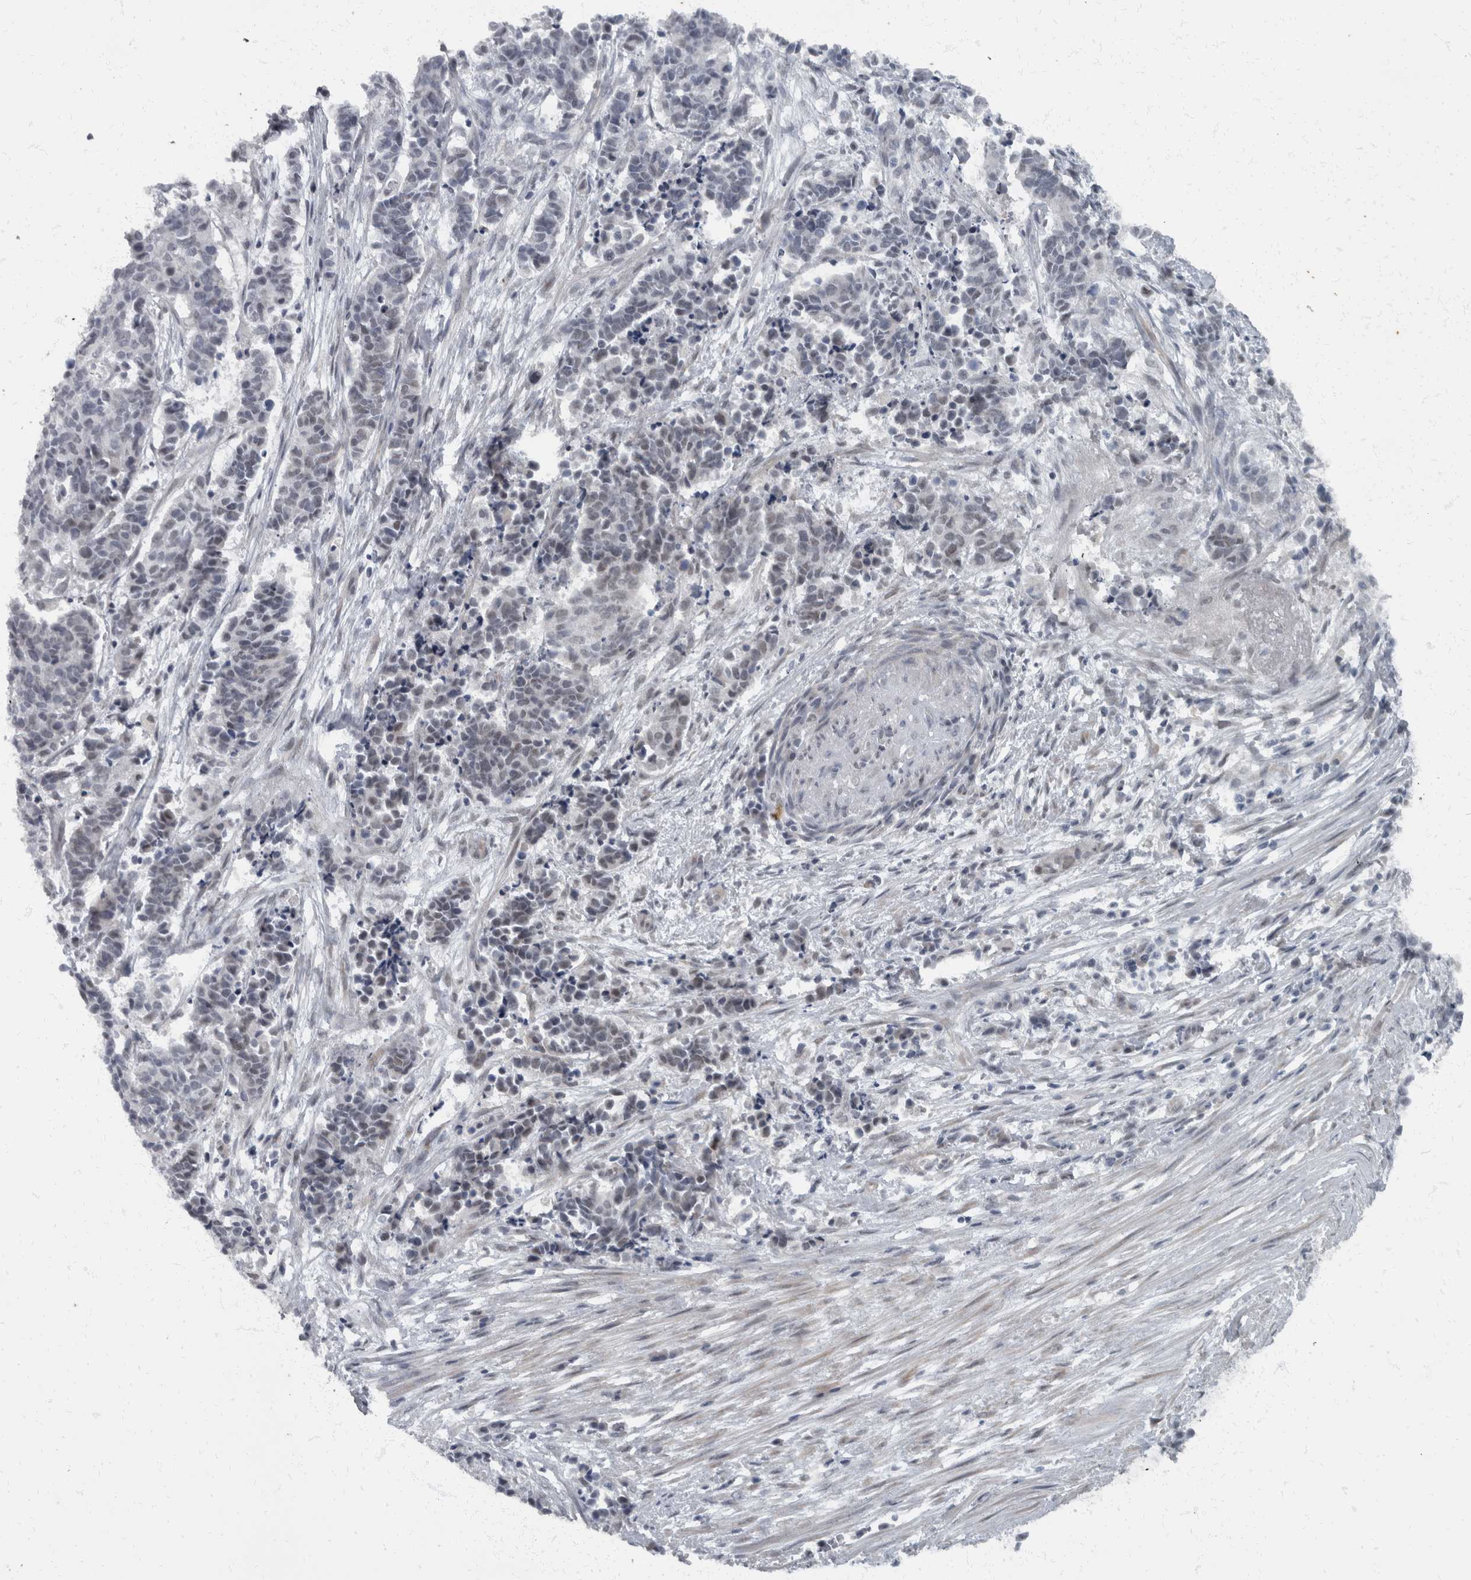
{"staining": {"intensity": "weak", "quantity": "<25%", "location": "nuclear"}, "tissue": "cervical cancer", "cell_type": "Tumor cells", "image_type": "cancer", "snomed": [{"axis": "morphology", "description": "Normal tissue, NOS"}, {"axis": "morphology", "description": "Squamous cell carcinoma, NOS"}, {"axis": "topography", "description": "Cervix"}], "caption": "Photomicrograph shows no protein staining in tumor cells of cervical cancer (squamous cell carcinoma) tissue. (Stains: DAB IHC with hematoxylin counter stain, Microscopy: brightfield microscopy at high magnification).", "gene": "WDR33", "patient": {"sex": "female", "age": 35}}